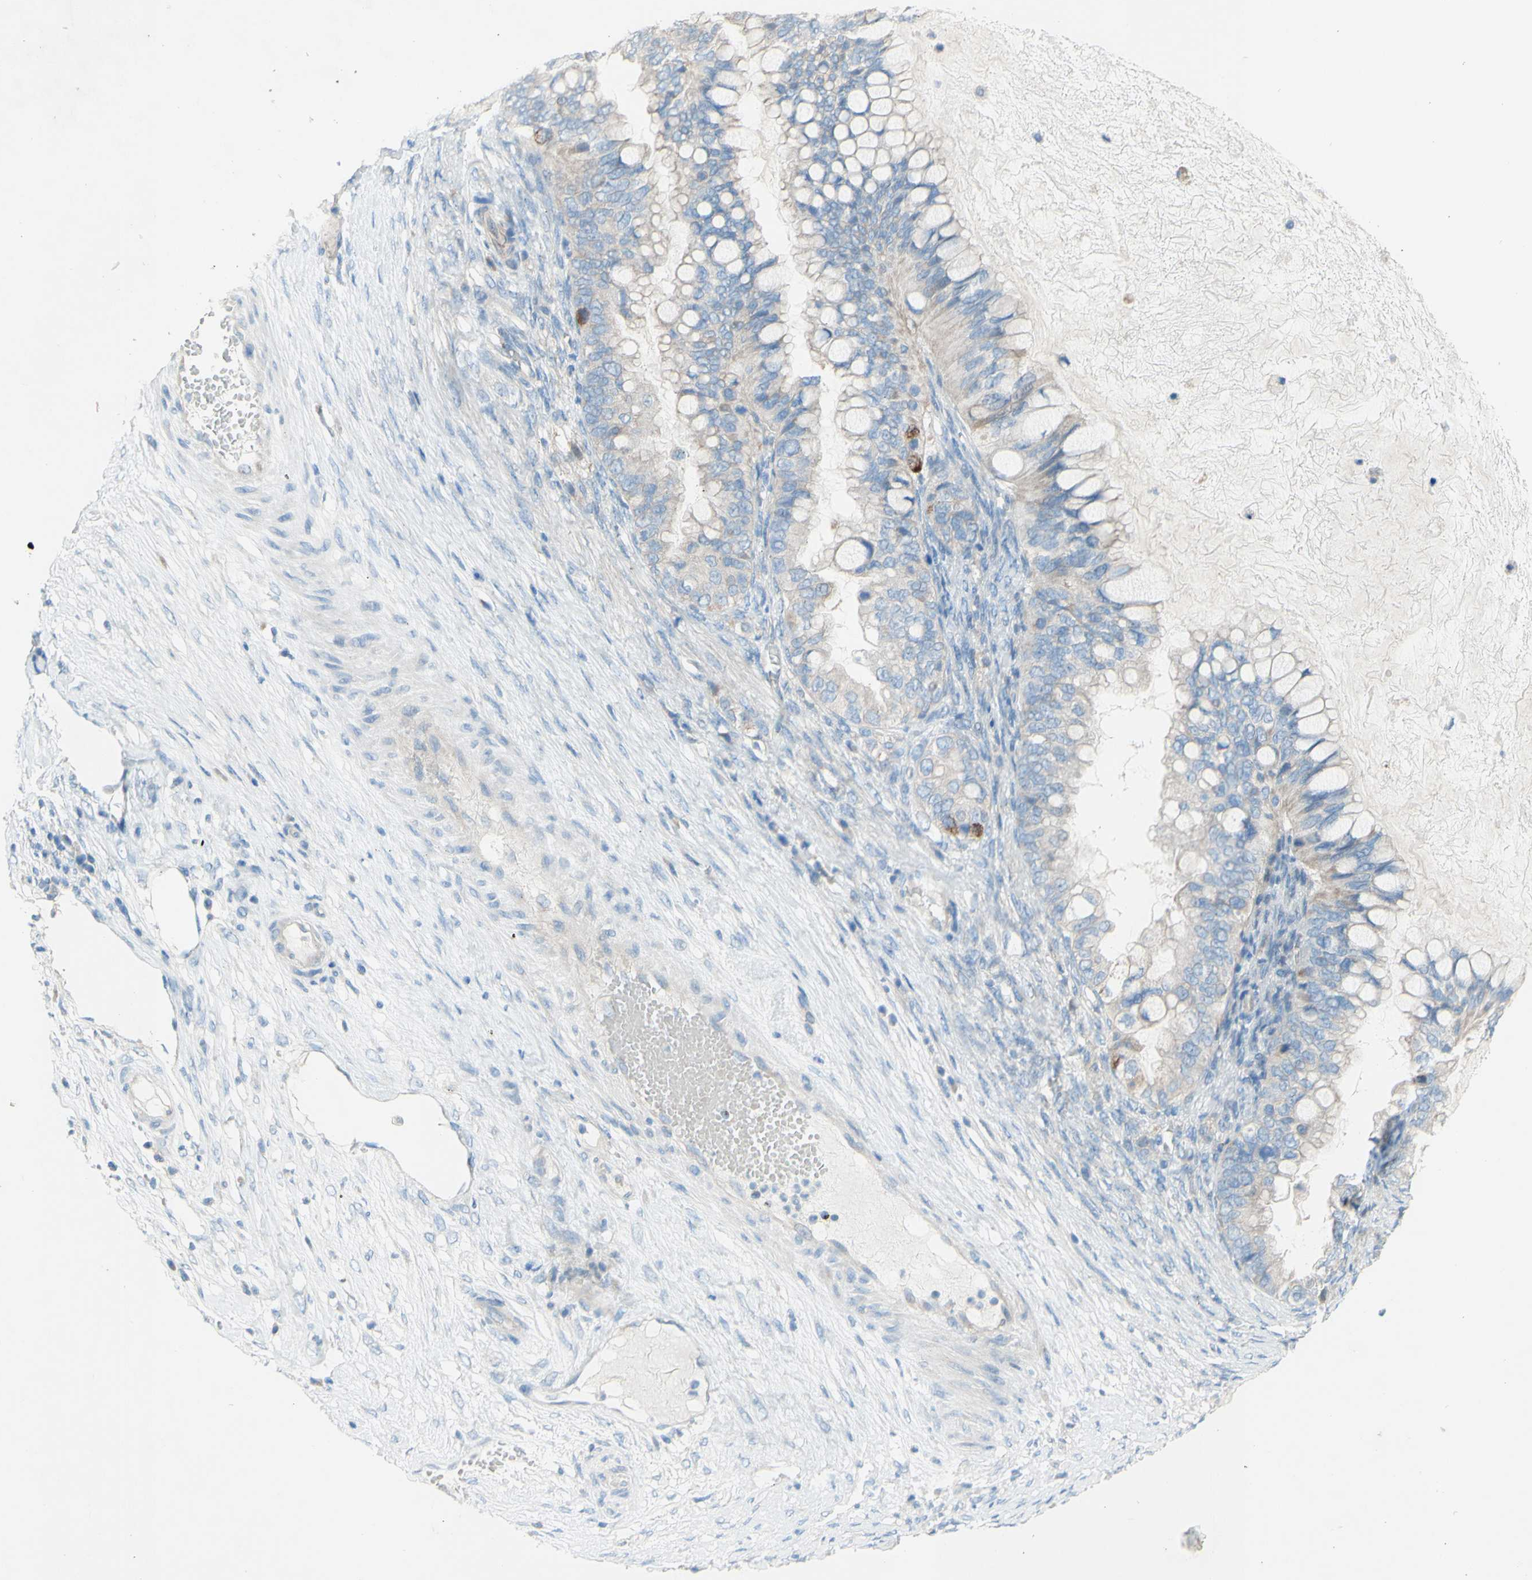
{"staining": {"intensity": "negative", "quantity": "none", "location": "none"}, "tissue": "ovarian cancer", "cell_type": "Tumor cells", "image_type": "cancer", "snomed": [{"axis": "morphology", "description": "Cystadenocarcinoma, mucinous, NOS"}, {"axis": "topography", "description": "Ovary"}], "caption": "Mucinous cystadenocarcinoma (ovarian) was stained to show a protein in brown. There is no significant positivity in tumor cells.", "gene": "ACADL", "patient": {"sex": "female", "age": 80}}